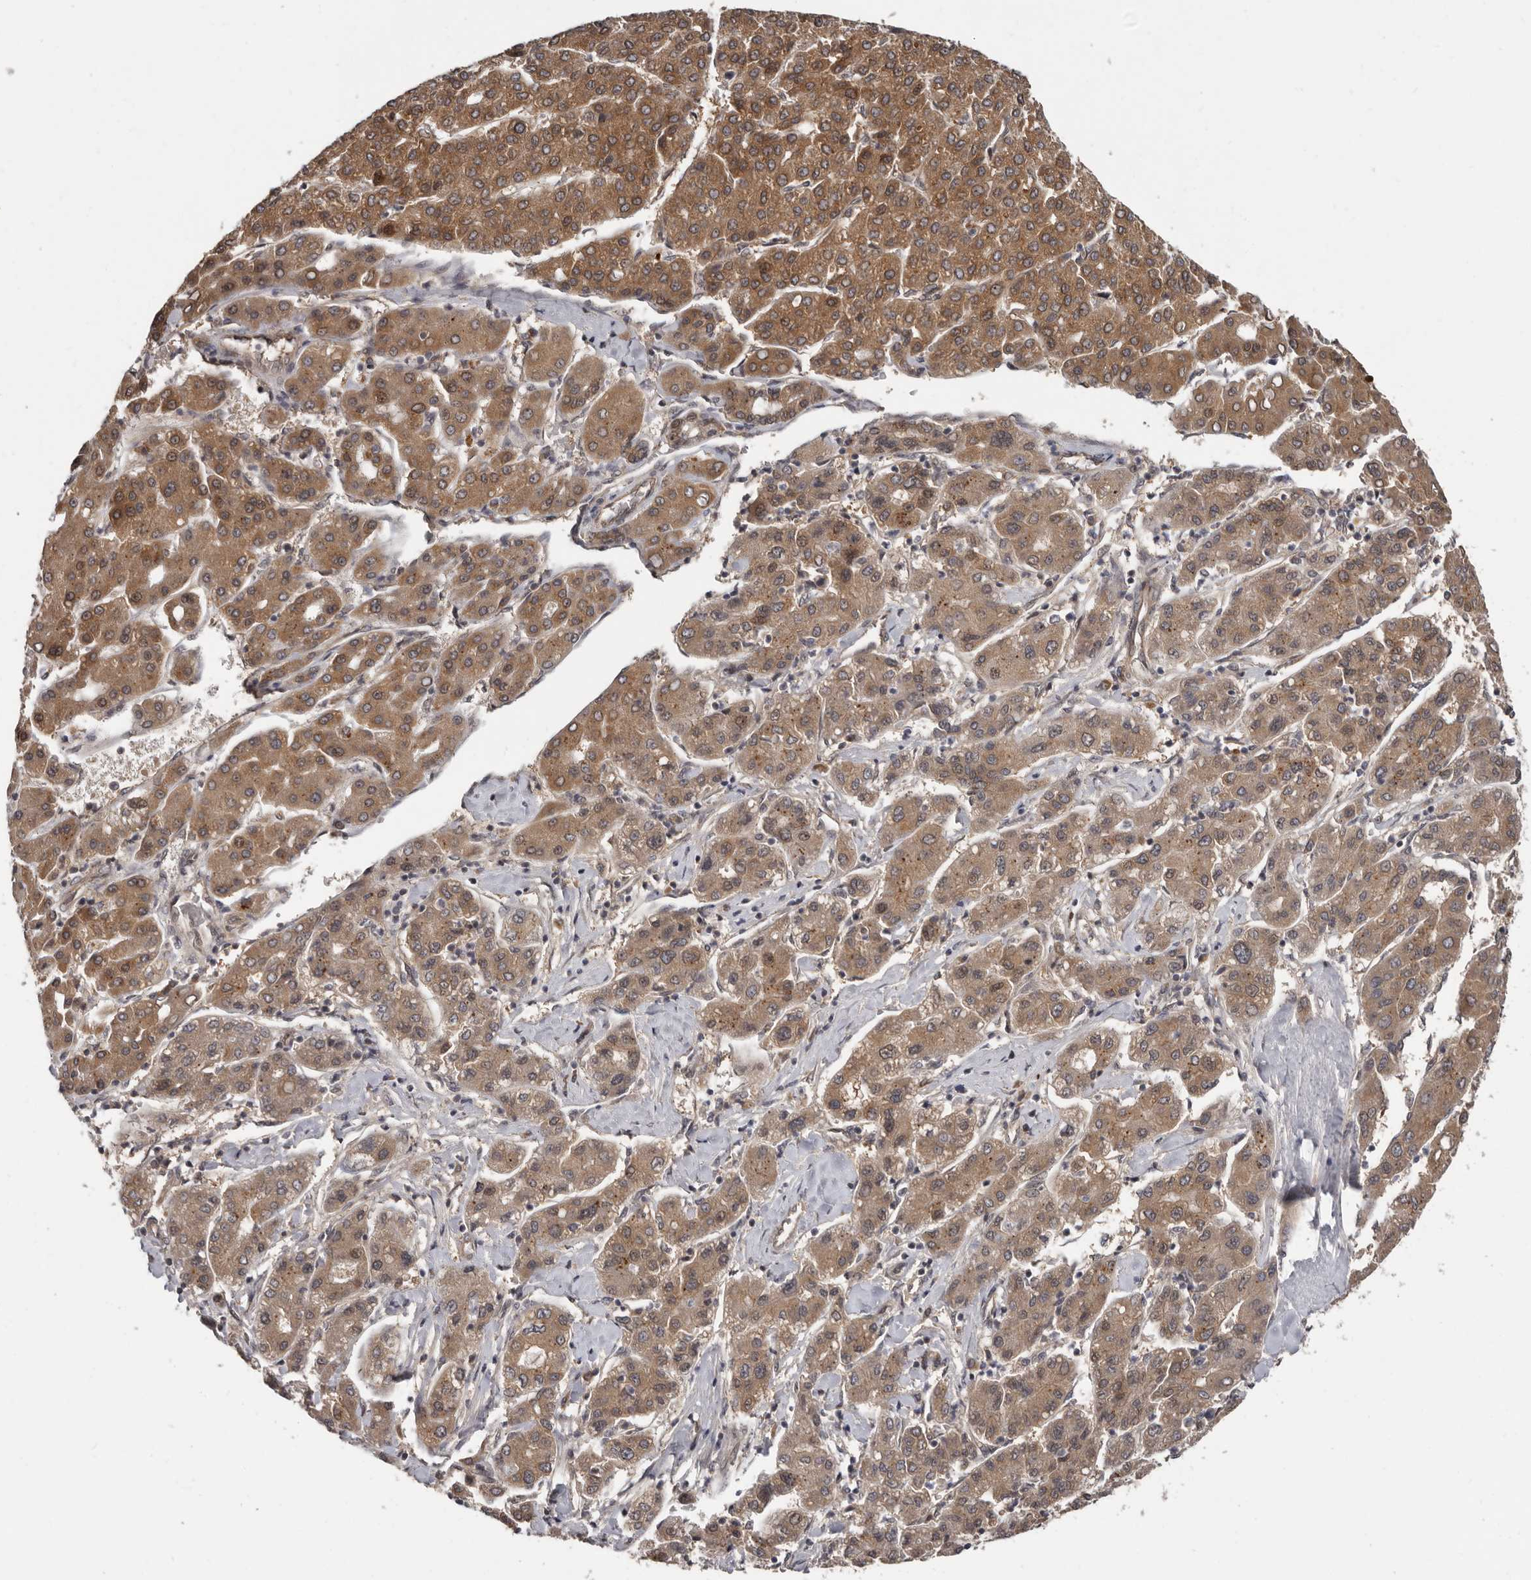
{"staining": {"intensity": "moderate", "quantity": ">75%", "location": "cytoplasmic/membranous"}, "tissue": "liver cancer", "cell_type": "Tumor cells", "image_type": "cancer", "snomed": [{"axis": "morphology", "description": "Carcinoma, Hepatocellular, NOS"}, {"axis": "topography", "description": "Liver"}], "caption": "This image displays liver cancer (hepatocellular carcinoma) stained with immunohistochemistry (IHC) to label a protein in brown. The cytoplasmic/membranous of tumor cells show moderate positivity for the protein. Nuclei are counter-stained blue.", "gene": "BAD", "patient": {"sex": "male", "age": 65}}